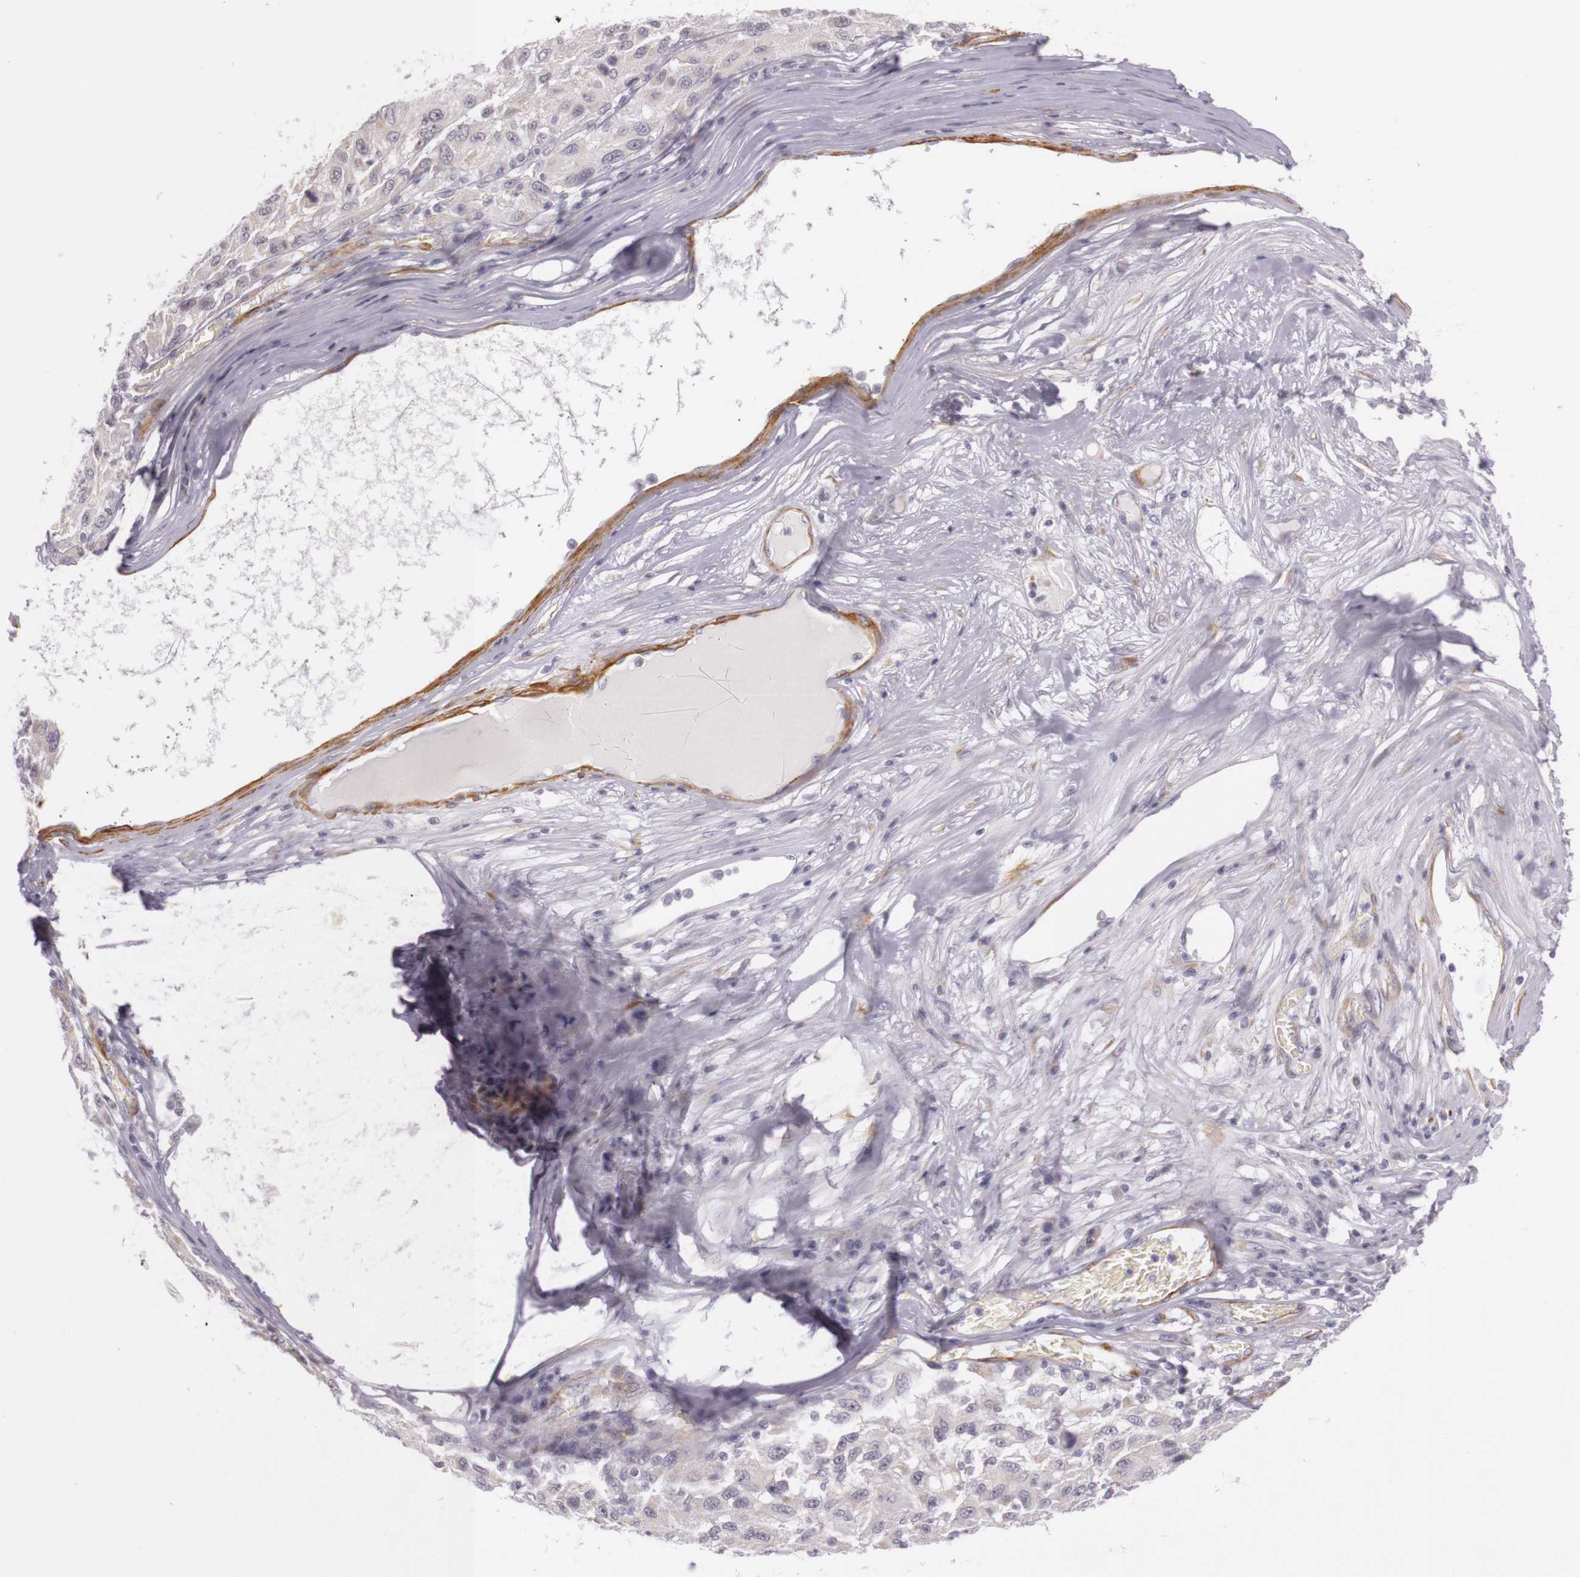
{"staining": {"intensity": "weak", "quantity": "25%-75%", "location": "cytoplasmic/membranous"}, "tissue": "melanoma", "cell_type": "Tumor cells", "image_type": "cancer", "snomed": [{"axis": "morphology", "description": "Malignant melanoma, NOS"}, {"axis": "topography", "description": "Skin"}], "caption": "The micrograph shows staining of melanoma, revealing weak cytoplasmic/membranous protein positivity (brown color) within tumor cells. The protein is shown in brown color, while the nuclei are stained blue.", "gene": "CNTN2", "patient": {"sex": "female", "age": 77}}